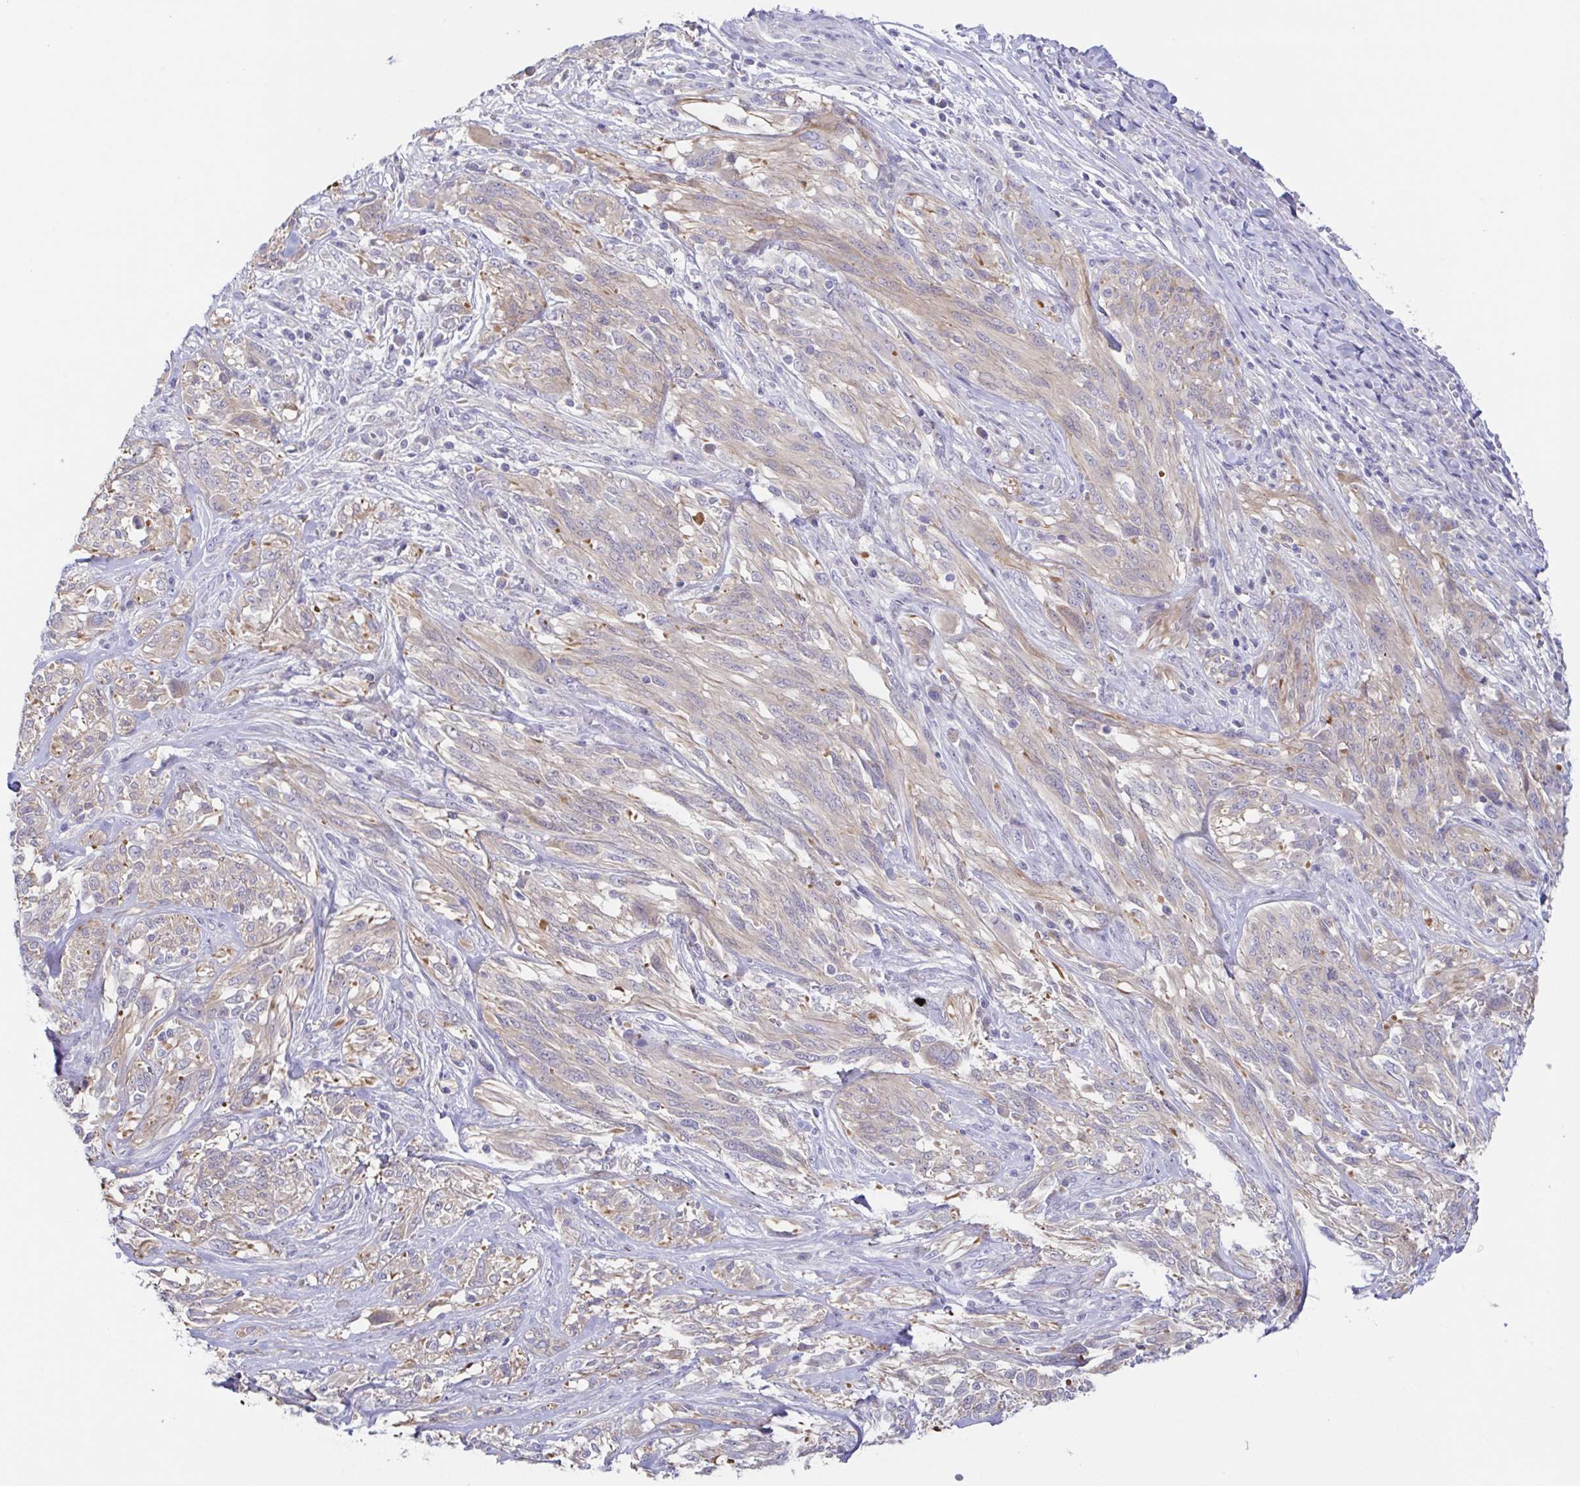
{"staining": {"intensity": "weak", "quantity": "<25%", "location": "cytoplasmic/membranous"}, "tissue": "melanoma", "cell_type": "Tumor cells", "image_type": "cancer", "snomed": [{"axis": "morphology", "description": "Malignant melanoma, NOS"}, {"axis": "topography", "description": "Skin"}], "caption": "An IHC histopathology image of melanoma is shown. There is no staining in tumor cells of melanoma.", "gene": "HTR2A", "patient": {"sex": "female", "age": 91}}